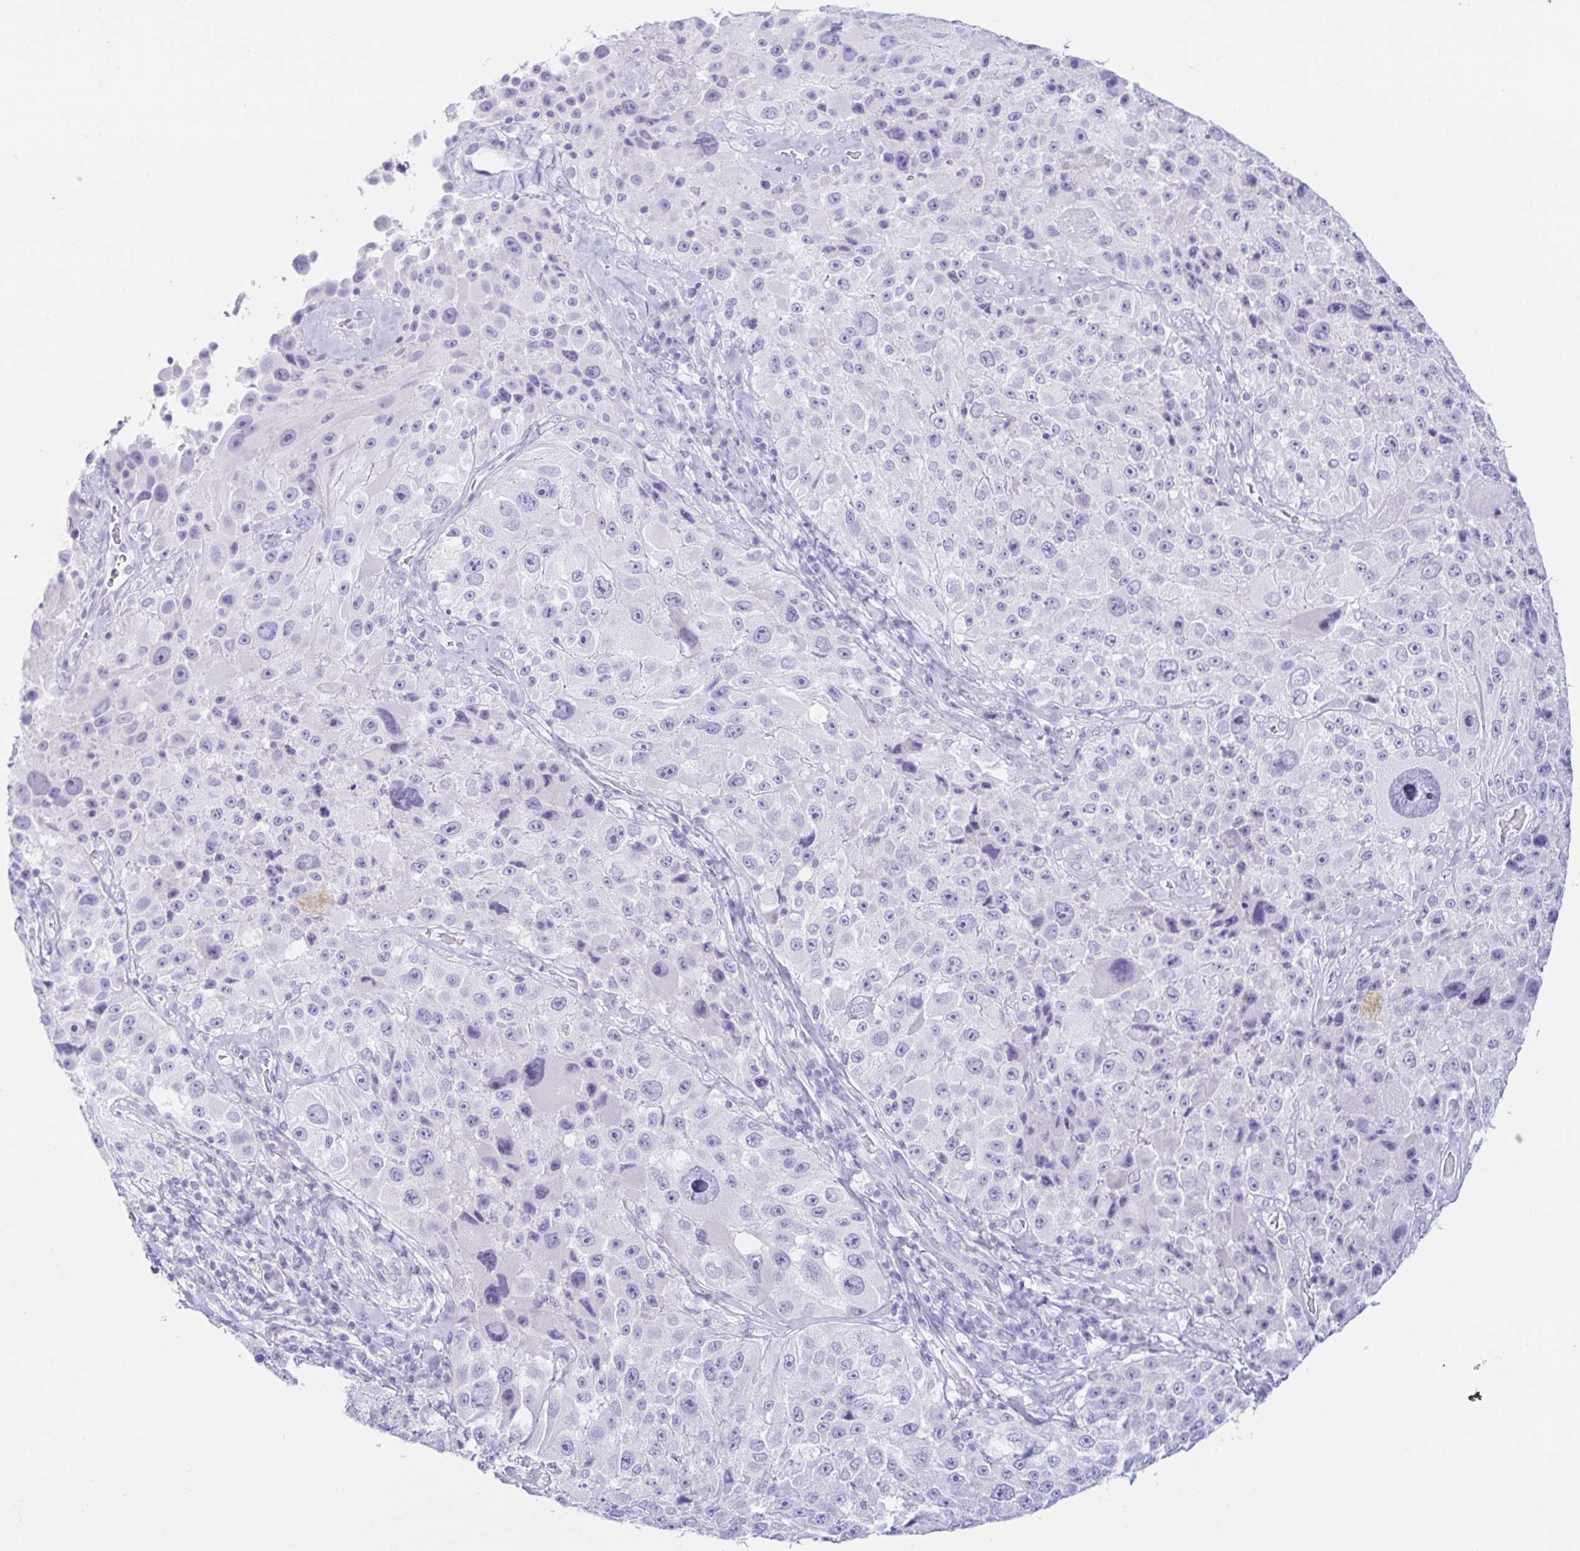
{"staining": {"intensity": "negative", "quantity": "none", "location": "none"}, "tissue": "melanoma", "cell_type": "Tumor cells", "image_type": "cancer", "snomed": [{"axis": "morphology", "description": "Malignant melanoma, Metastatic site"}, {"axis": "topography", "description": "Lymph node"}], "caption": "An image of melanoma stained for a protein demonstrates no brown staining in tumor cells.", "gene": "PAX8", "patient": {"sex": "male", "age": 62}}